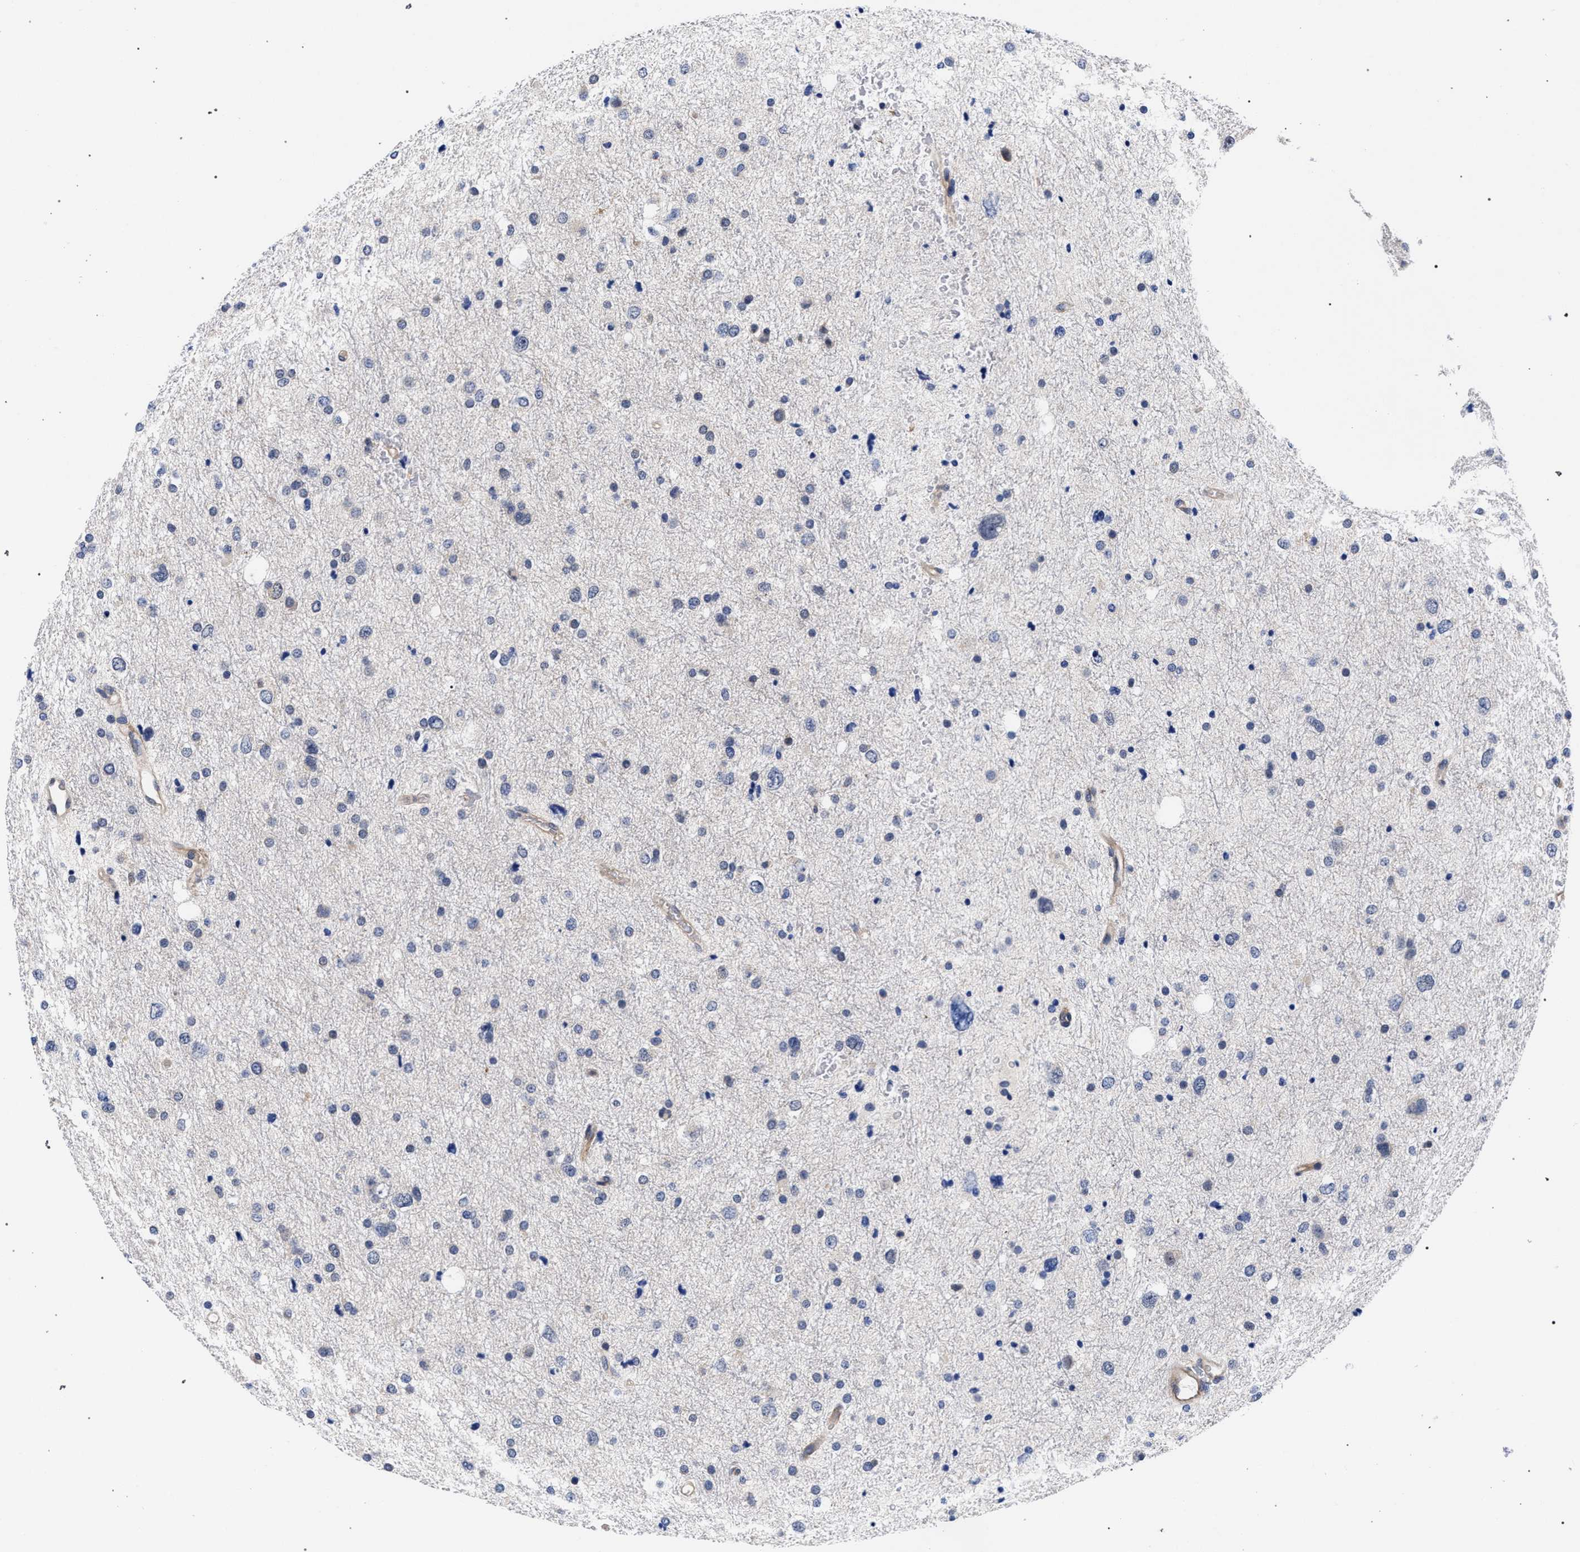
{"staining": {"intensity": "negative", "quantity": "none", "location": "none"}, "tissue": "glioma", "cell_type": "Tumor cells", "image_type": "cancer", "snomed": [{"axis": "morphology", "description": "Glioma, malignant, Low grade"}, {"axis": "topography", "description": "Brain"}], "caption": "Glioma was stained to show a protein in brown. There is no significant positivity in tumor cells. (DAB (3,3'-diaminobenzidine) immunohistochemistry, high magnification).", "gene": "RBM33", "patient": {"sex": "female", "age": 37}}